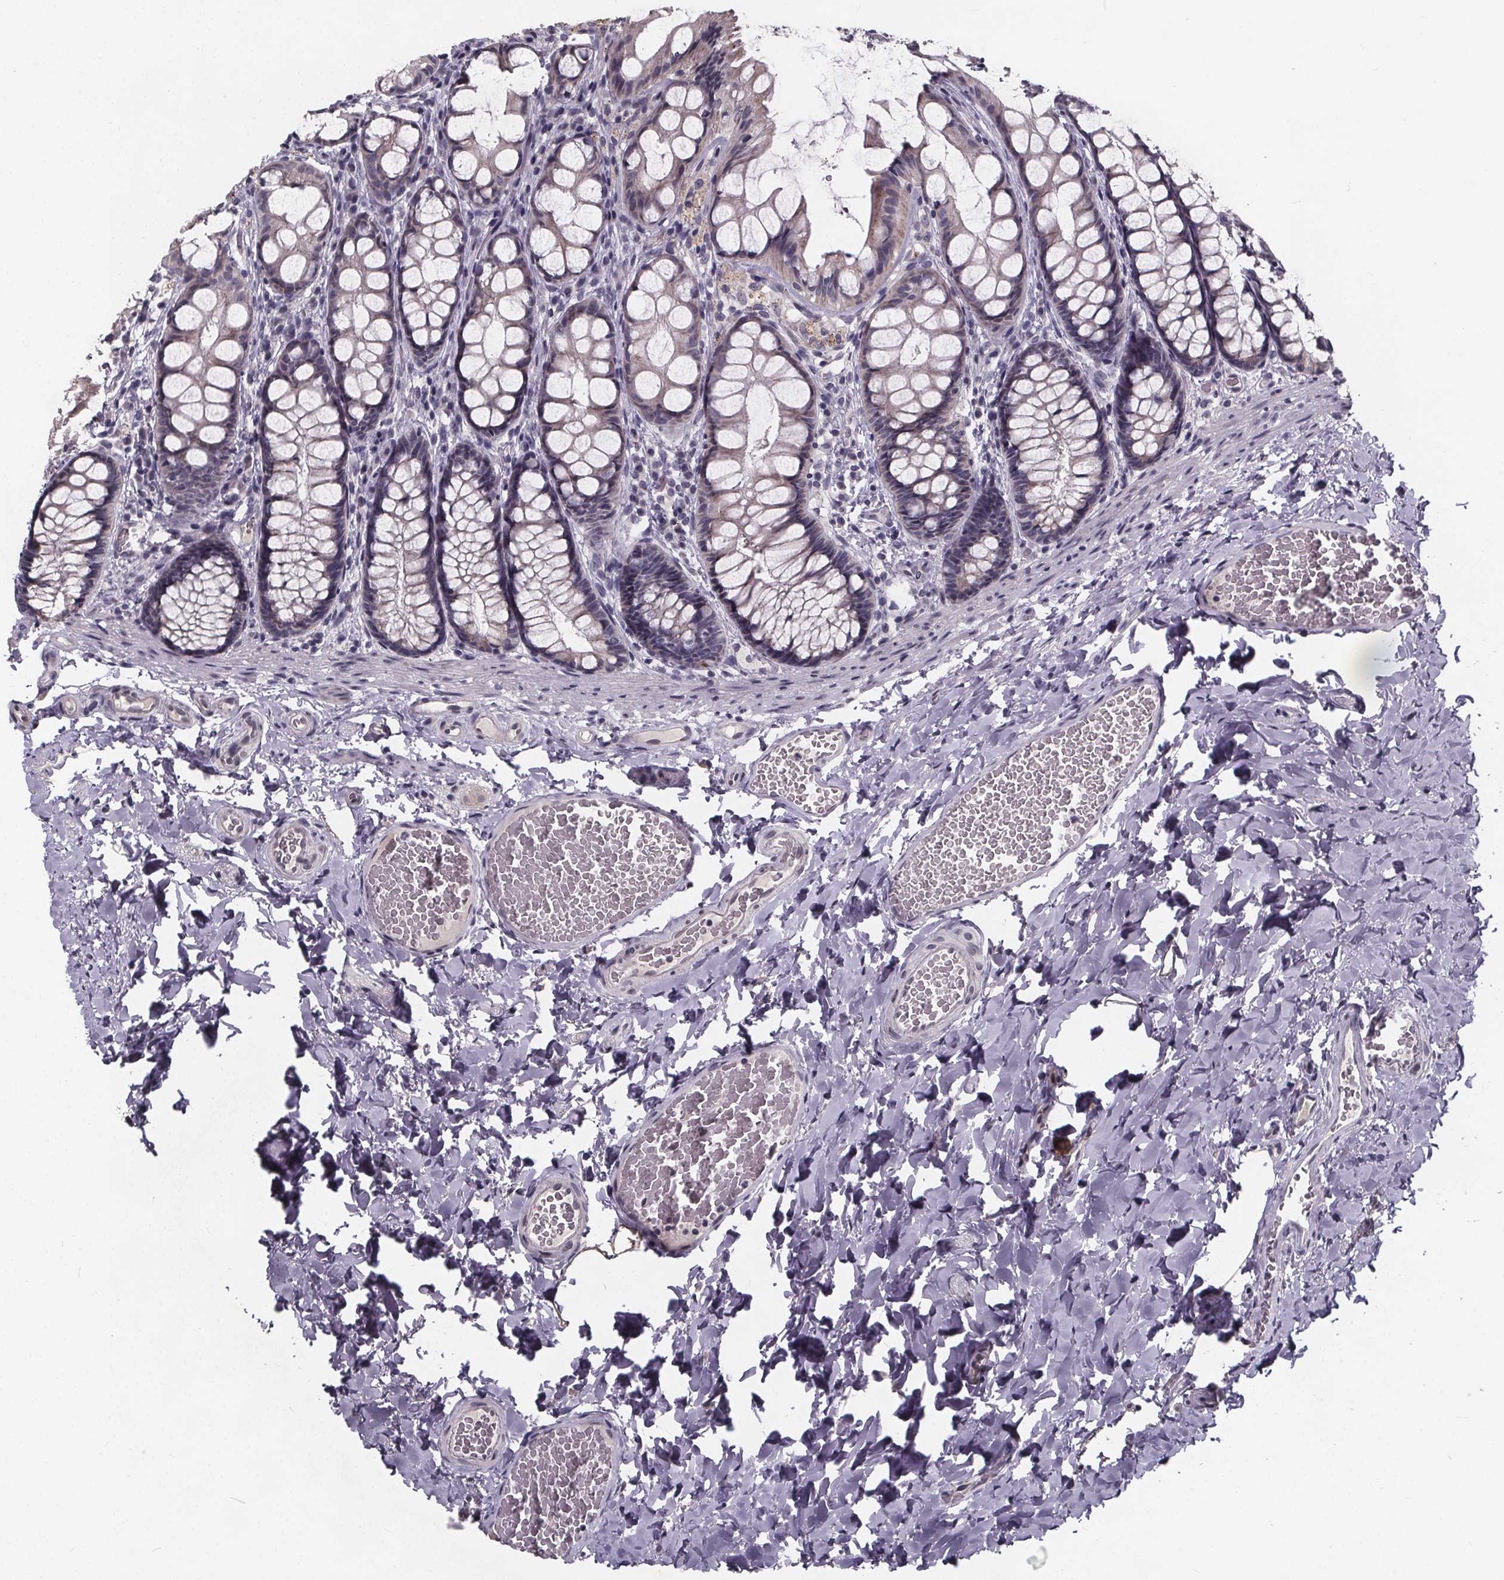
{"staining": {"intensity": "negative", "quantity": "none", "location": "none"}, "tissue": "colon", "cell_type": "Endothelial cells", "image_type": "normal", "snomed": [{"axis": "morphology", "description": "Normal tissue, NOS"}, {"axis": "topography", "description": "Colon"}], "caption": "This is a micrograph of immunohistochemistry staining of unremarkable colon, which shows no staining in endothelial cells. (Stains: DAB (3,3'-diaminobenzidine) immunohistochemistry with hematoxylin counter stain, Microscopy: brightfield microscopy at high magnification).", "gene": "FAM181B", "patient": {"sex": "male", "age": 47}}